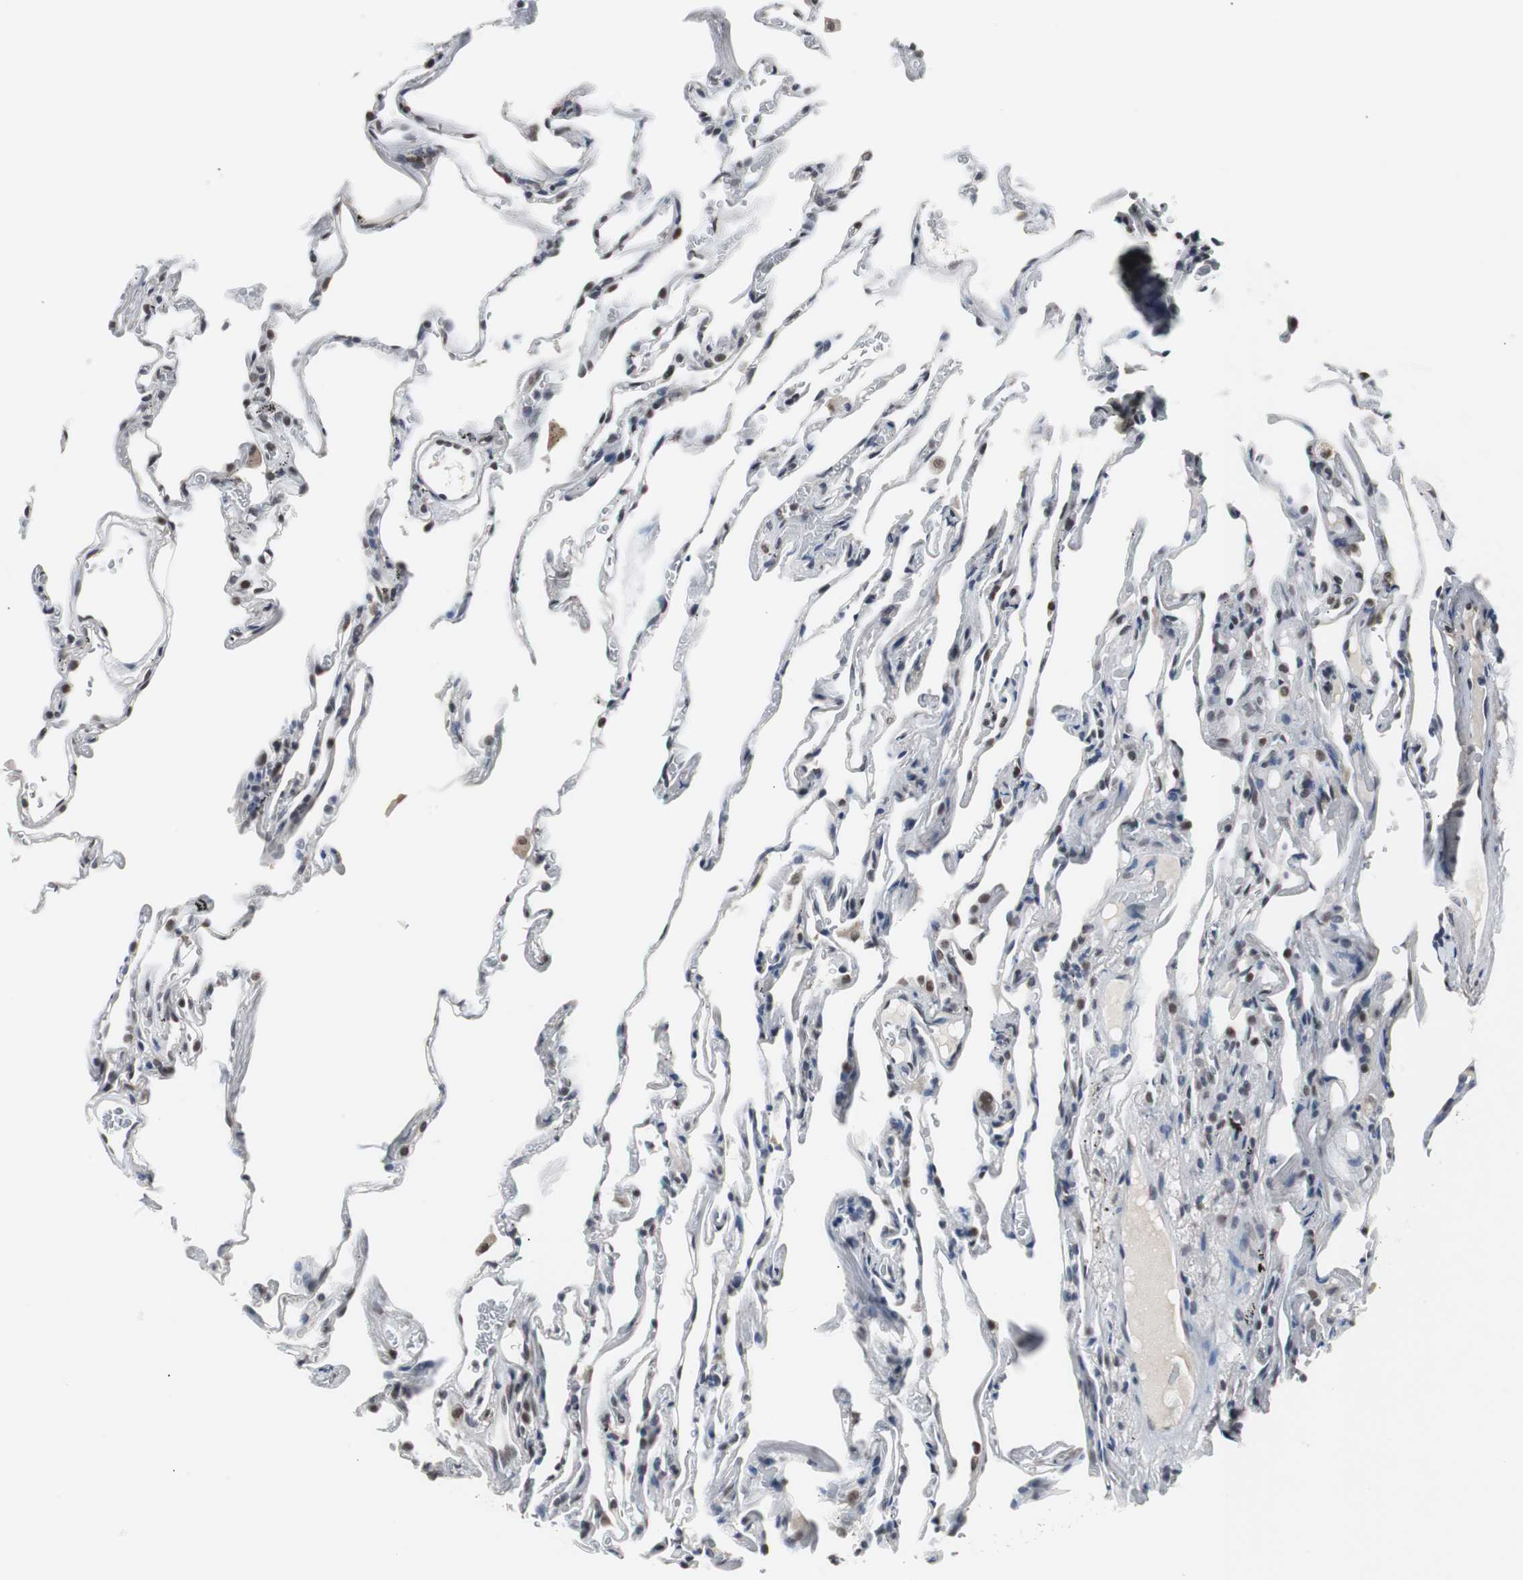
{"staining": {"intensity": "moderate", "quantity": "25%-75%", "location": "nuclear"}, "tissue": "lung", "cell_type": "Alveolar cells", "image_type": "normal", "snomed": [{"axis": "morphology", "description": "Normal tissue, NOS"}, {"axis": "morphology", "description": "Inflammation, NOS"}, {"axis": "topography", "description": "Lung"}], "caption": "Brown immunohistochemical staining in benign human lung exhibits moderate nuclear positivity in about 25%-75% of alveolar cells.", "gene": "TAF7", "patient": {"sex": "male", "age": 69}}